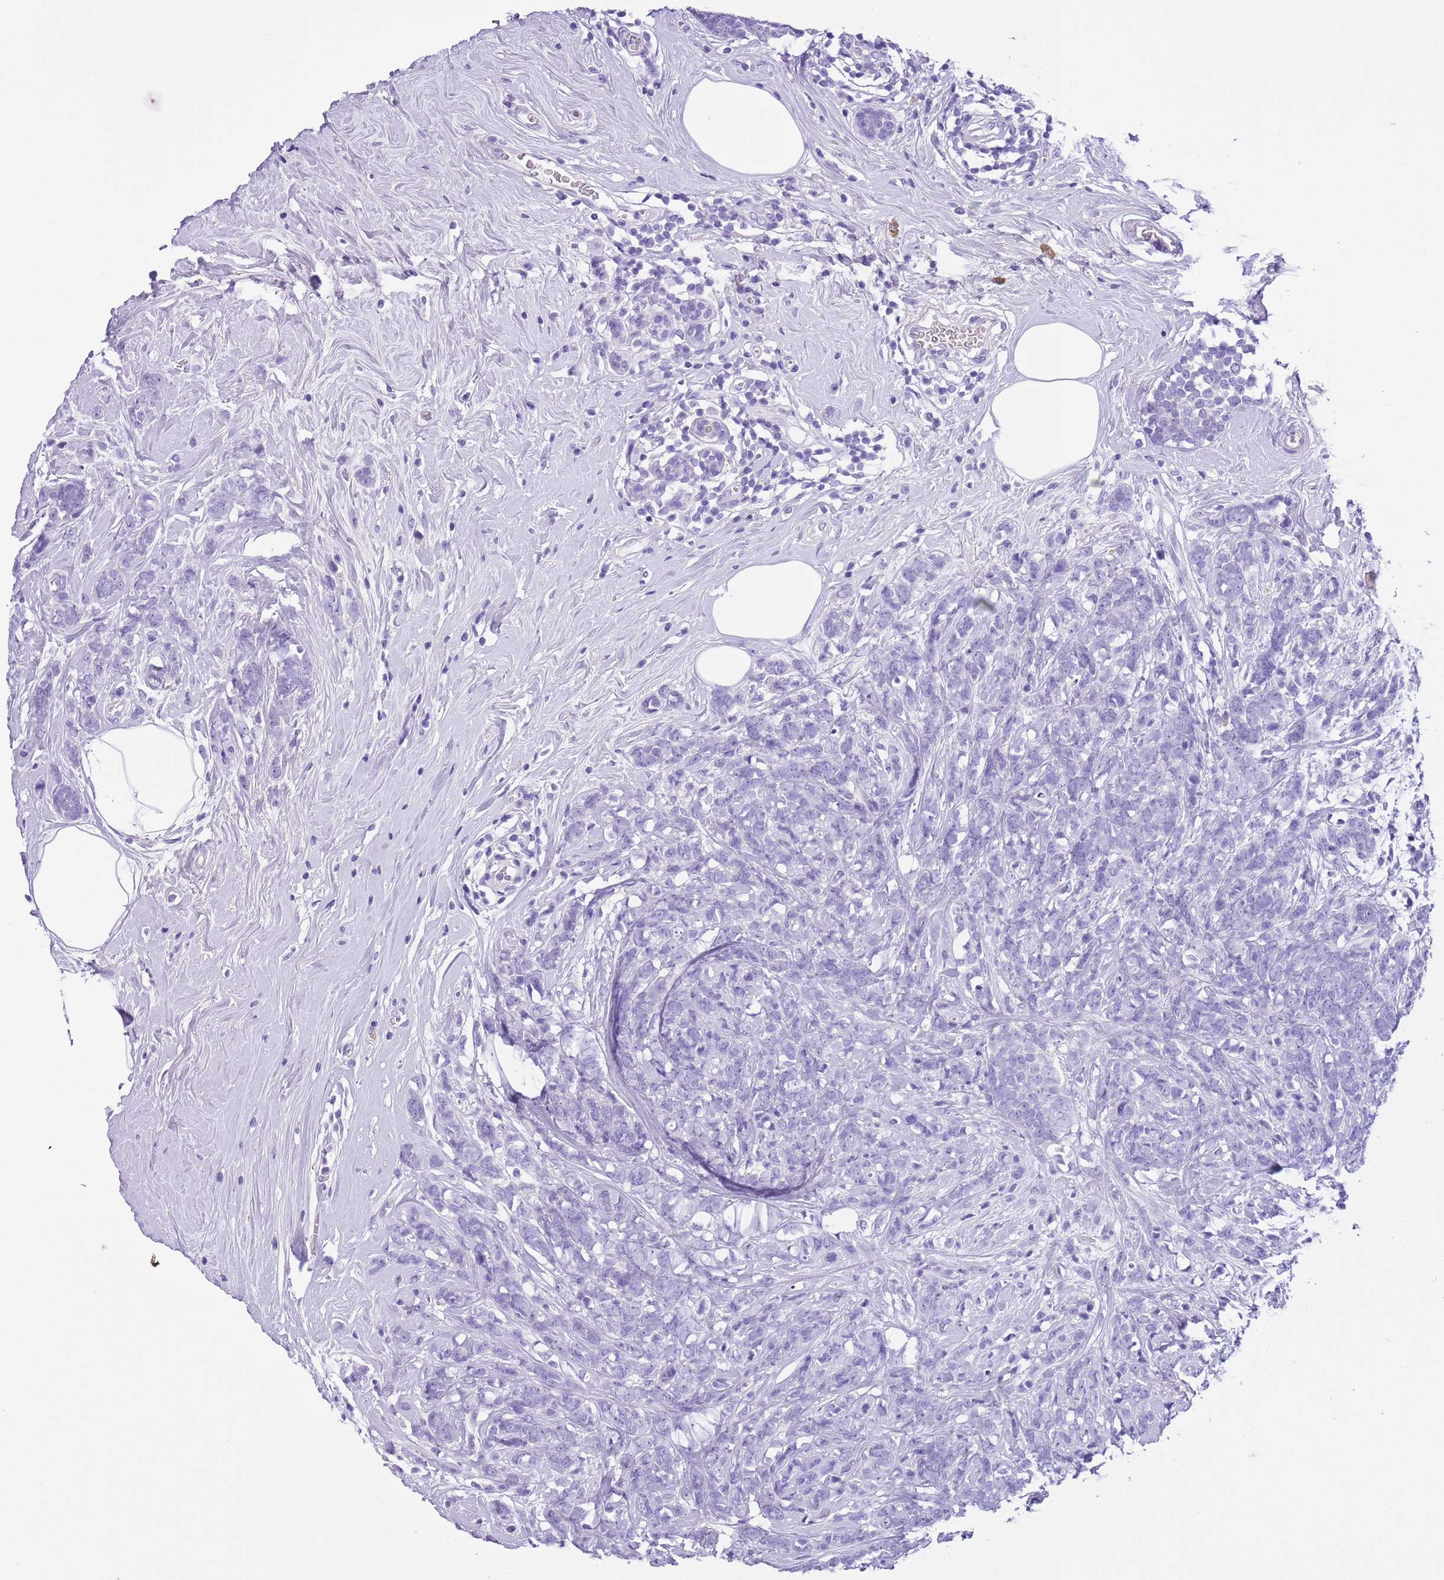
{"staining": {"intensity": "negative", "quantity": "none", "location": "none"}, "tissue": "breast cancer", "cell_type": "Tumor cells", "image_type": "cancer", "snomed": [{"axis": "morphology", "description": "Lobular carcinoma"}, {"axis": "topography", "description": "Breast"}], "caption": "Tumor cells show no significant staining in breast lobular carcinoma. (DAB (3,3'-diaminobenzidine) immunohistochemistry, high magnification).", "gene": "TBC1D10B", "patient": {"sex": "female", "age": 58}}